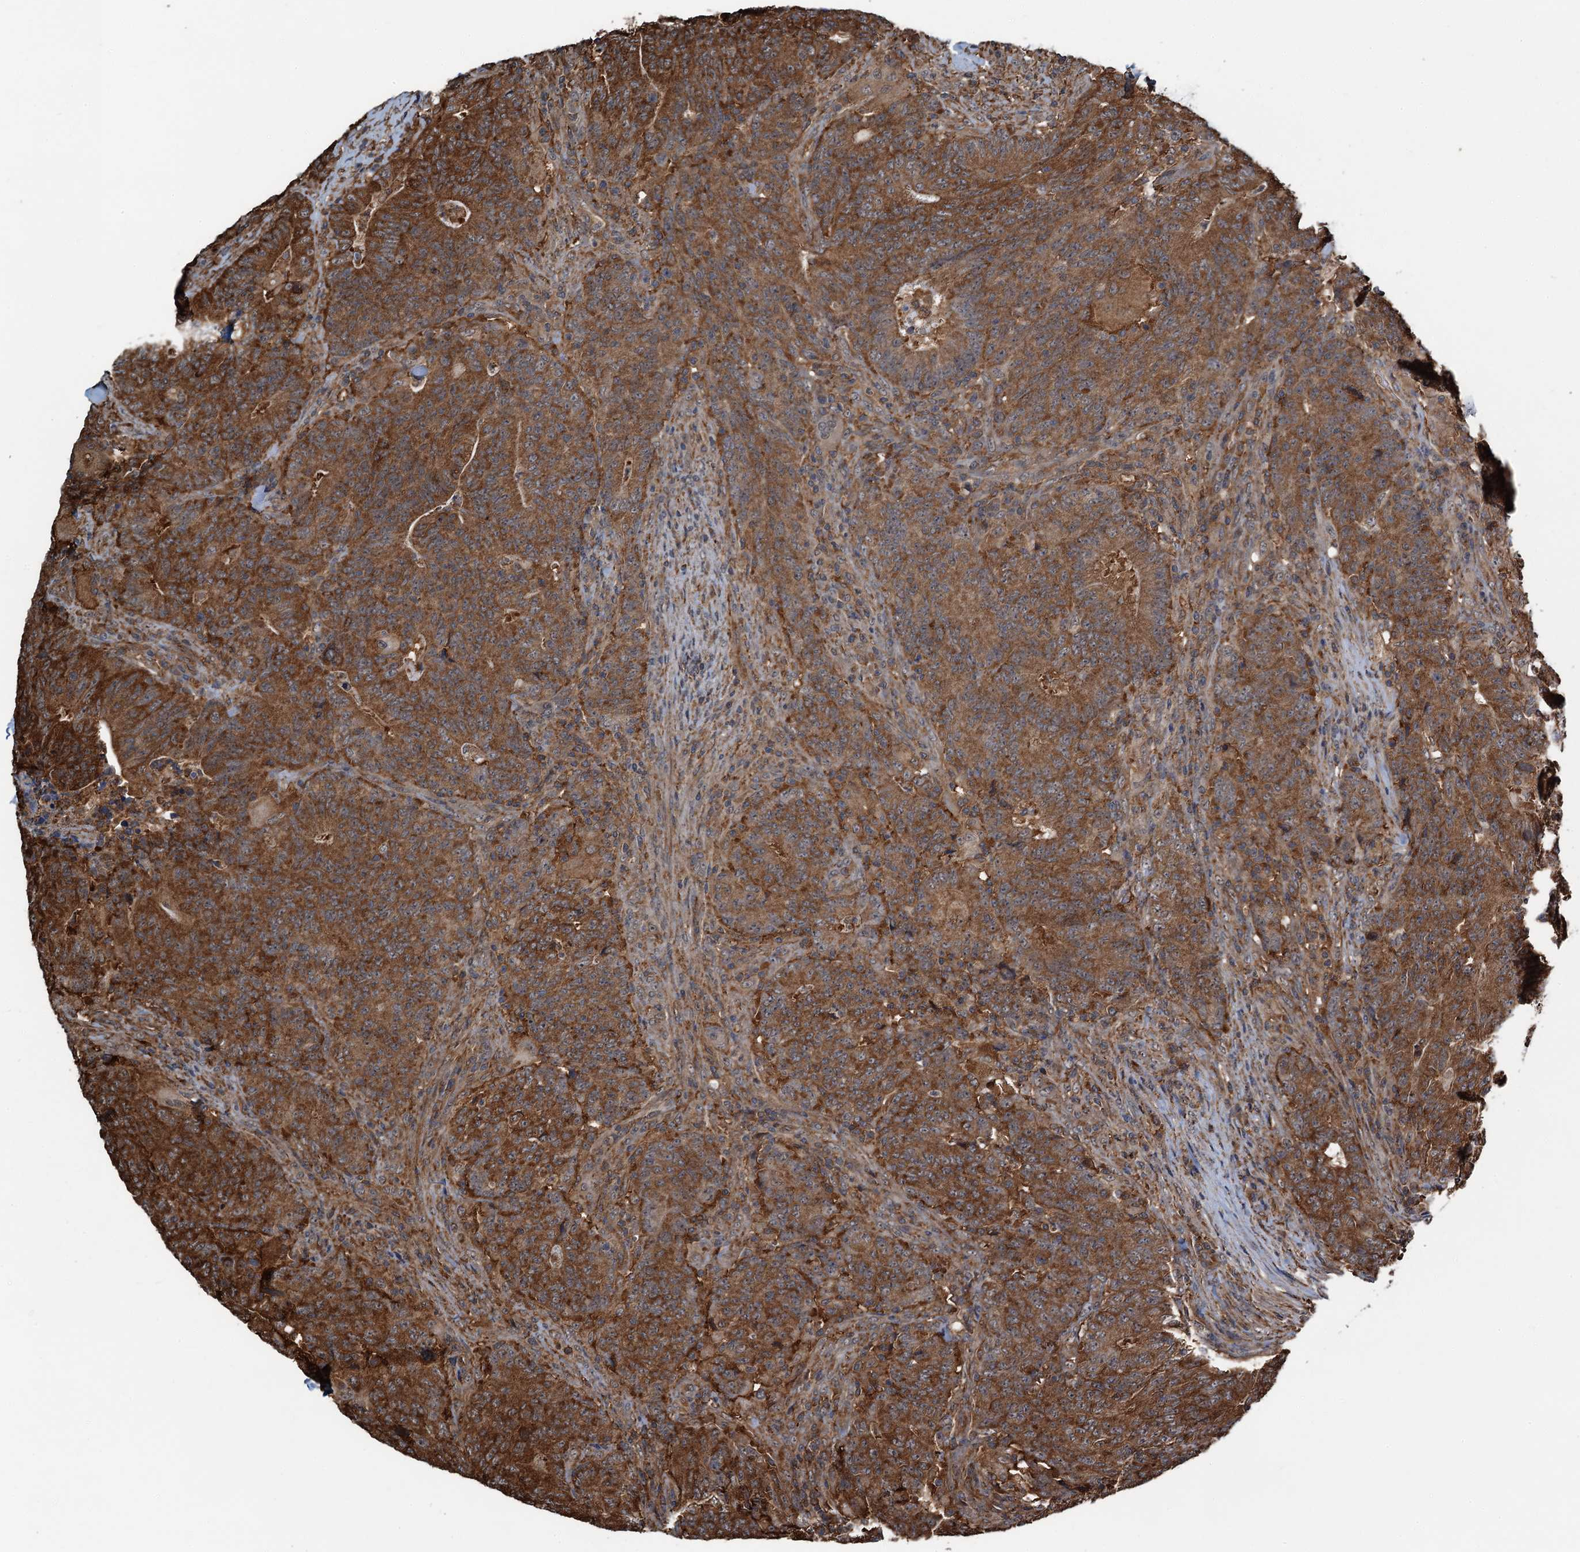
{"staining": {"intensity": "strong", "quantity": ">75%", "location": "cytoplasmic/membranous"}, "tissue": "colorectal cancer", "cell_type": "Tumor cells", "image_type": "cancer", "snomed": [{"axis": "morphology", "description": "Adenocarcinoma, NOS"}, {"axis": "topography", "description": "Colon"}], "caption": "Colorectal adenocarcinoma was stained to show a protein in brown. There is high levels of strong cytoplasmic/membranous staining in about >75% of tumor cells. The staining was performed using DAB (3,3'-diaminobenzidine), with brown indicating positive protein expression. Nuclei are stained blue with hematoxylin.", "gene": "WHAMM", "patient": {"sex": "female", "age": 75}}